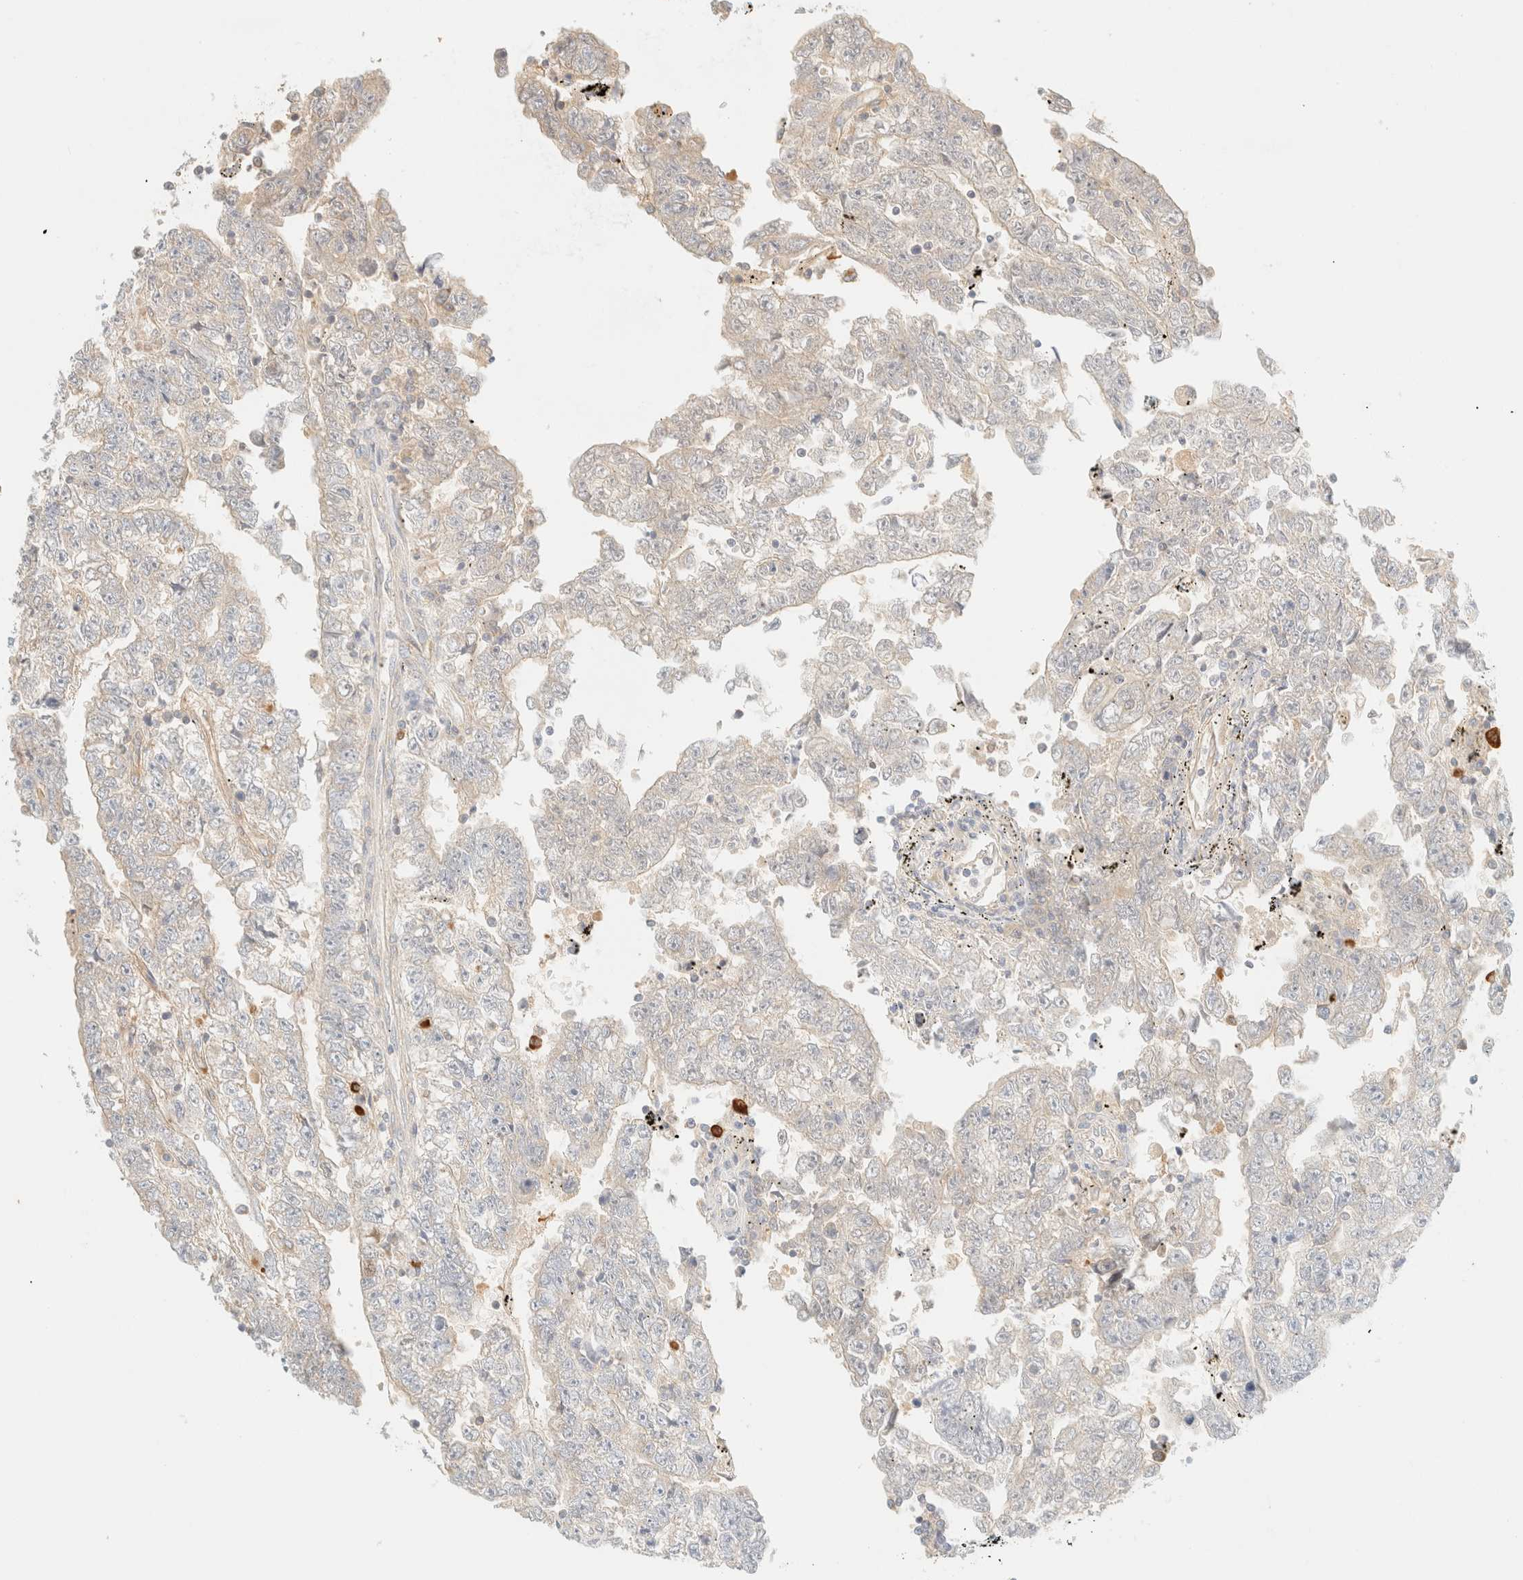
{"staining": {"intensity": "negative", "quantity": "none", "location": "none"}, "tissue": "testis cancer", "cell_type": "Tumor cells", "image_type": "cancer", "snomed": [{"axis": "morphology", "description": "Carcinoma, Embryonal, NOS"}, {"axis": "topography", "description": "Testis"}], "caption": "Immunohistochemistry (IHC) histopathology image of testis cancer (embryonal carcinoma) stained for a protein (brown), which reveals no expression in tumor cells.", "gene": "FHOD1", "patient": {"sex": "male", "age": 25}}